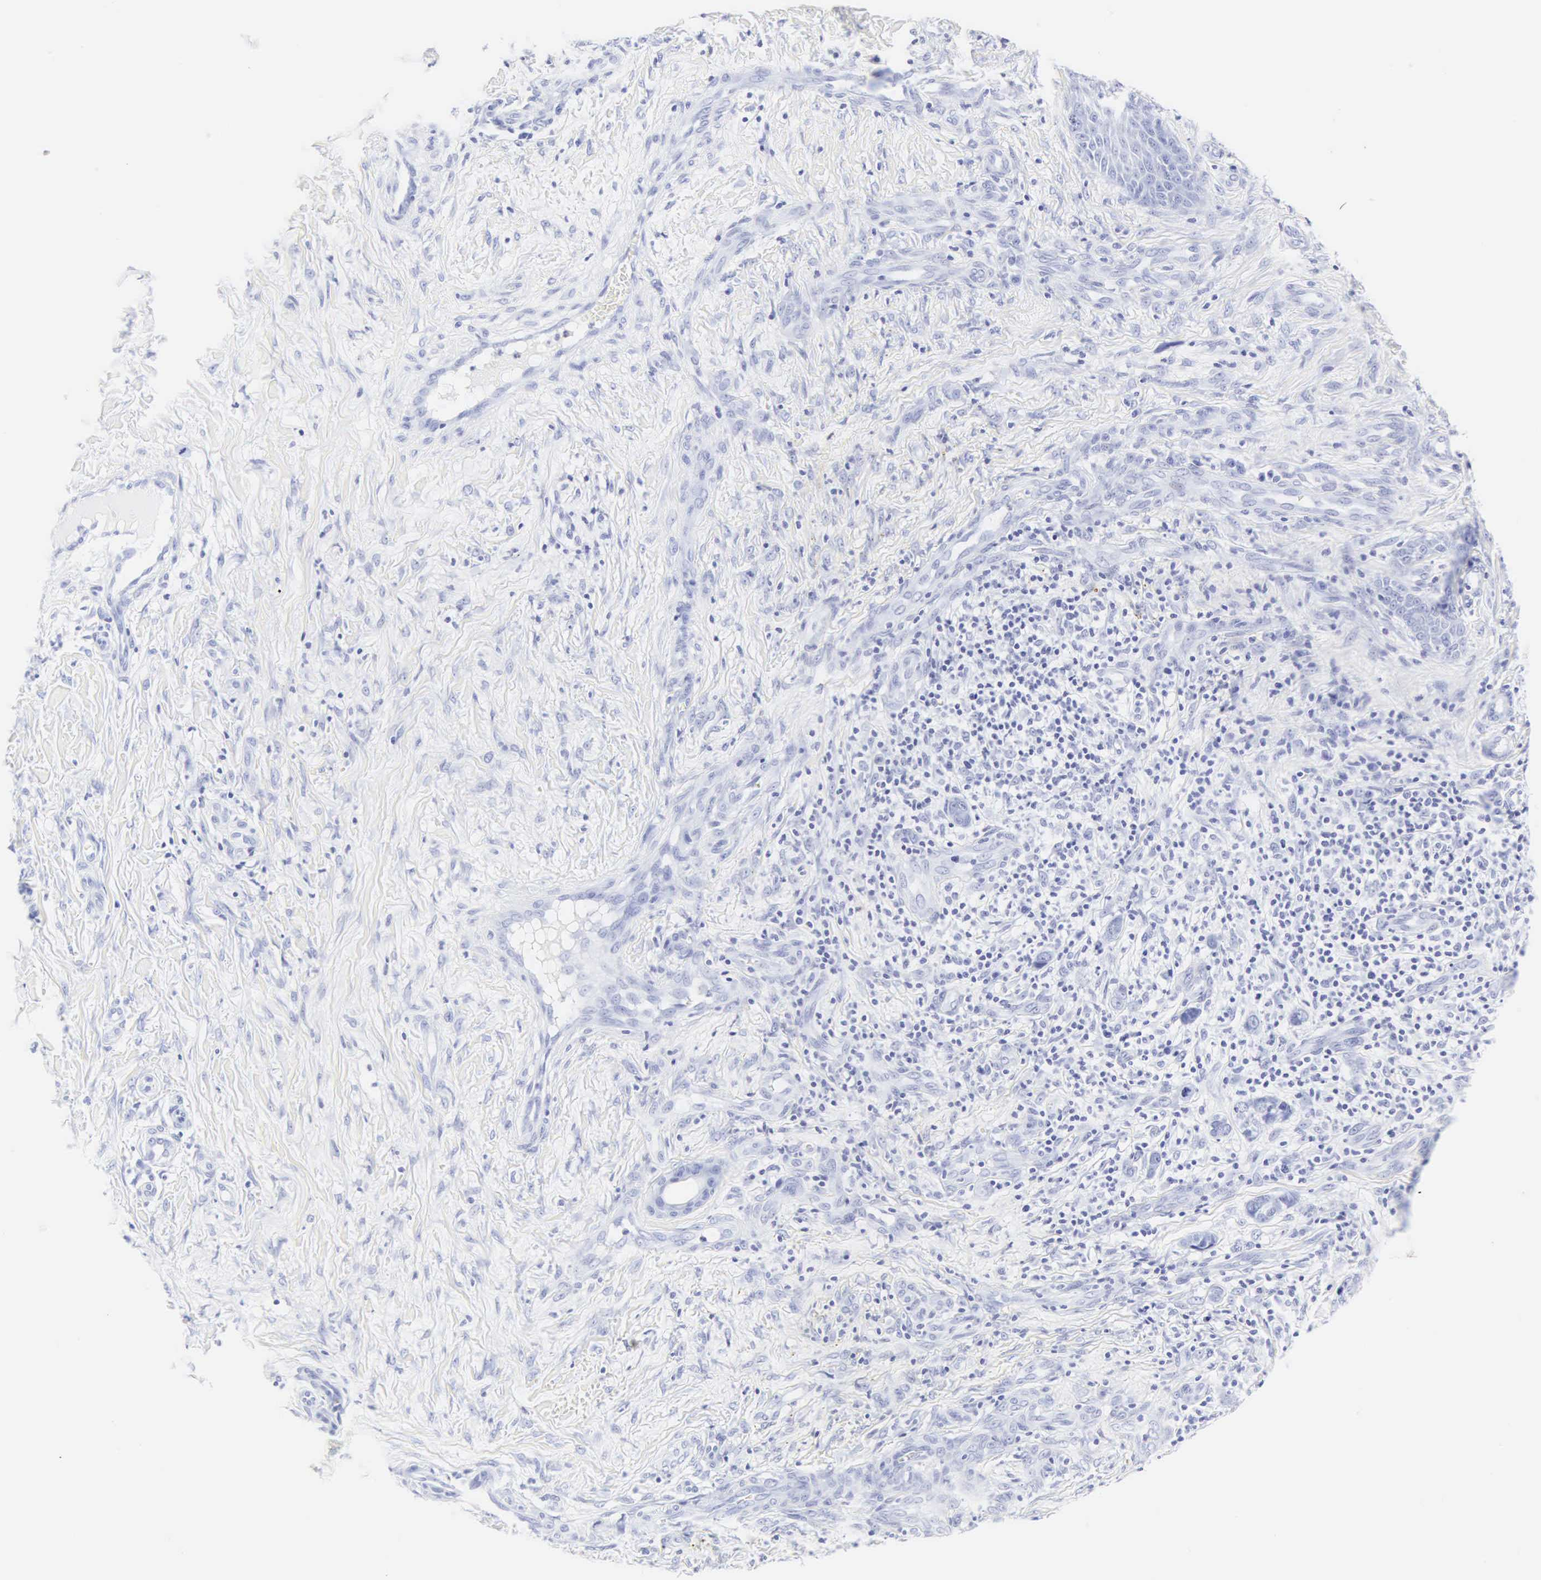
{"staining": {"intensity": "negative", "quantity": "none", "location": "none"}, "tissue": "skin cancer", "cell_type": "Tumor cells", "image_type": "cancer", "snomed": [{"axis": "morphology", "description": "Normal tissue, NOS"}, {"axis": "morphology", "description": "Basal cell carcinoma"}, {"axis": "topography", "description": "Skin"}], "caption": "High power microscopy image of an immunohistochemistry (IHC) photomicrograph of skin basal cell carcinoma, revealing no significant staining in tumor cells. (DAB (3,3'-diaminobenzidine) immunohistochemistry (IHC) with hematoxylin counter stain).", "gene": "CGB3", "patient": {"sex": "male", "age": 81}}